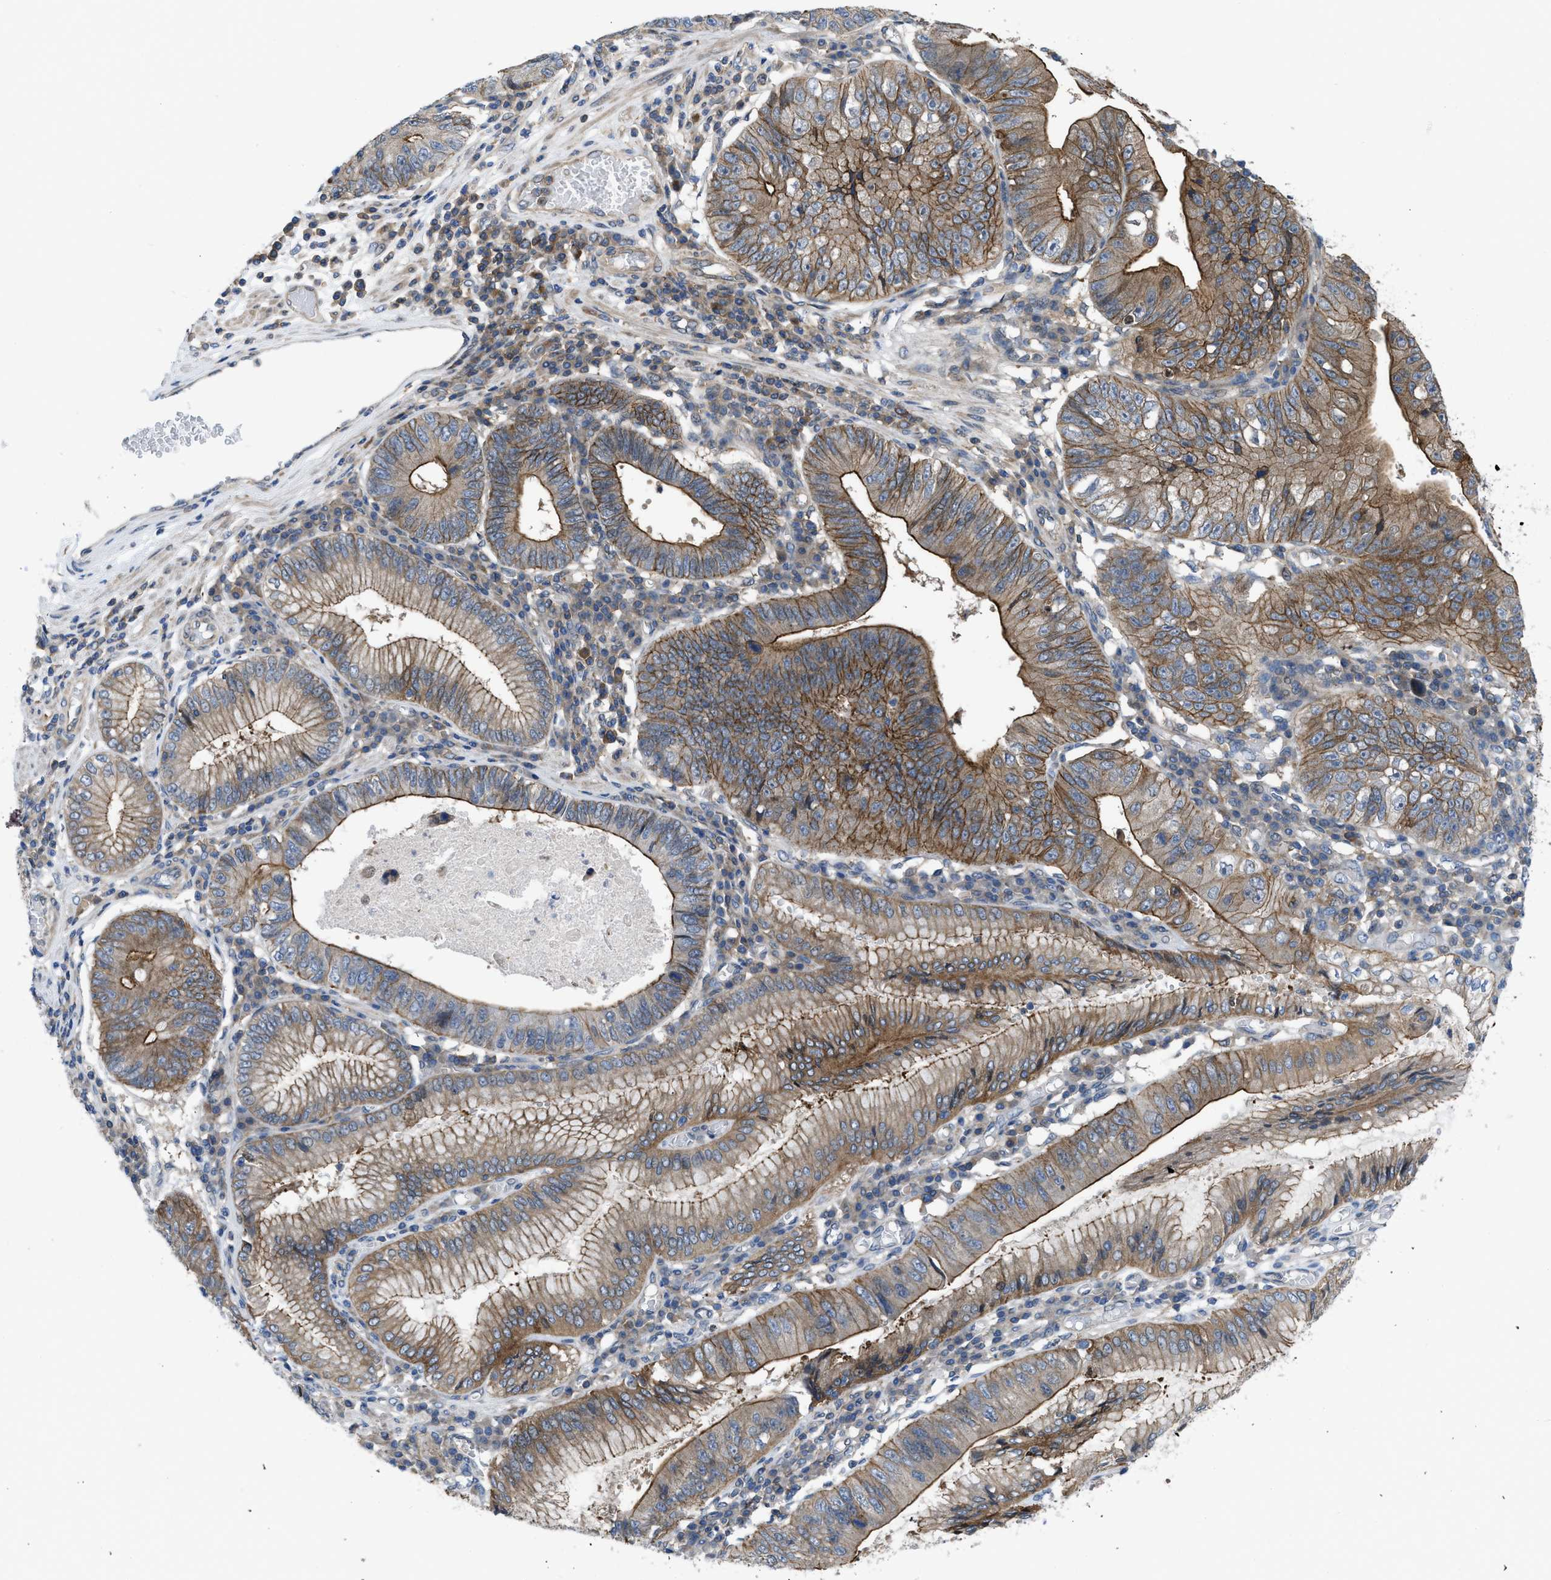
{"staining": {"intensity": "strong", "quantity": ">75%", "location": "cytoplasmic/membranous"}, "tissue": "stomach cancer", "cell_type": "Tumor cells", "image_type": "cancer", "snomed": [{"axis": "morphology", "description": "Adenocarcinoma, NOS"}, {"axis": "topography", "description": "Stomach"}], "caption": "Stomach adenocarcinoma tissue exhibits strong cytoplasmic/membranous staining in about >75% of tumor cells, visualized by immunohistochemistry.", "gene": "MYO18A", "patient": {"sex": "male", "age": 59}}